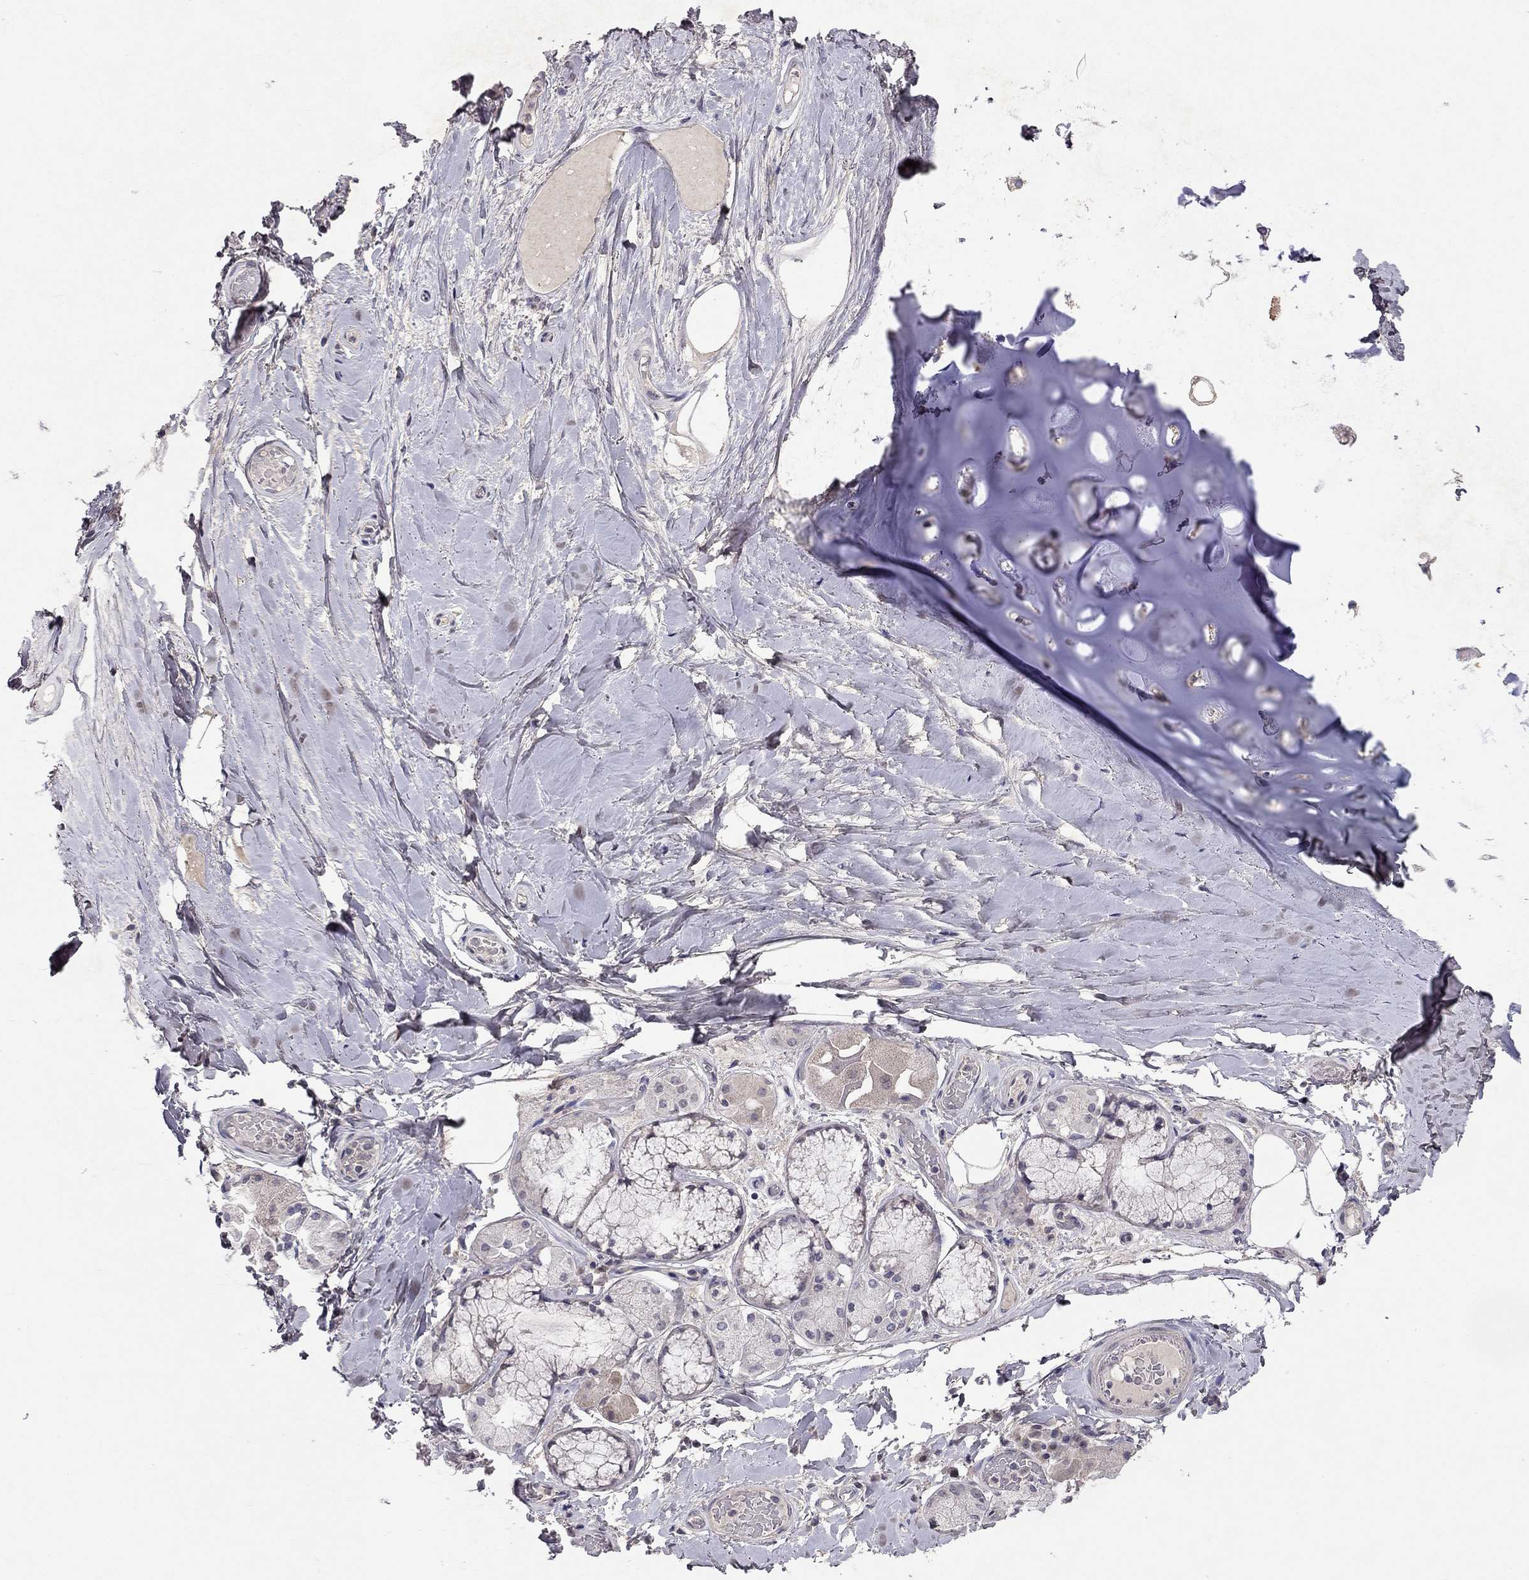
{"staining": {"intensity": "negative", "quantity": "none", "location": "none"}, "tissue": "adipose tissue", "cell_type": "Adipocytes", "image_type": "normal", "snomed": [{"axis": "morphology", "description": "Normal tissue, NOS"}, {"axis": "topography", "description": "Cartilage tissue"}, {"axis": "topography", "description": "Bronchus"}], "caption": "There is no significant expression in adipocytes of adipose tissue.", "gene": "ESR2", "patient": {"sex": "male", "age": 64}}